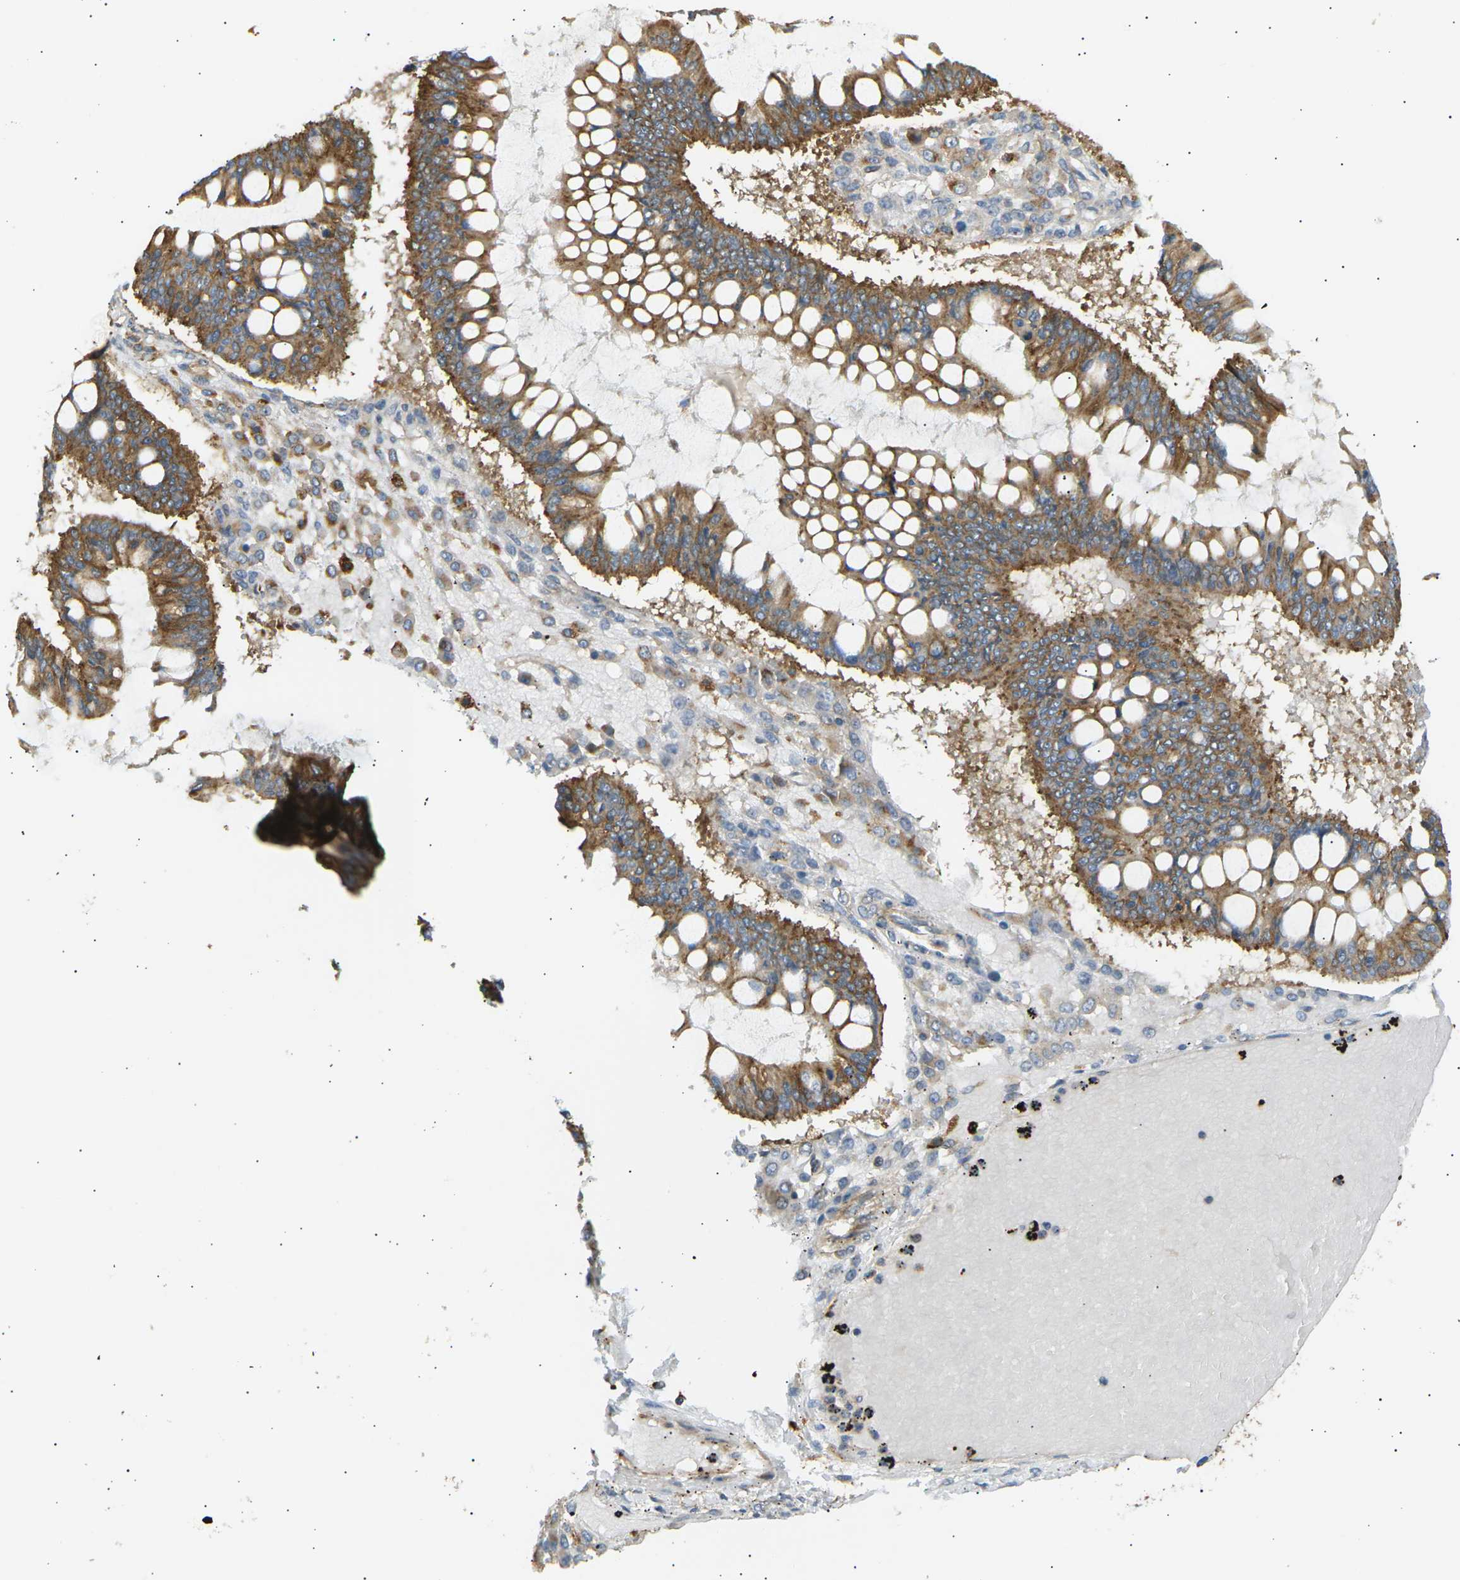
{"staining": {"intensity": "moderate", "quantity": ">75%", "location": "cytoplasmic/membranous"}, "tissue": "ovarian cancer", "cell_type": "Tumor cells", "image_type": "cancer", "snomed": [{"axis": "morphology", "description": "Cystadenocarcinoma, mucinous, NOS"}, {"axis": "topography", "description": "Ovary"}], "caption": "Immunohistochemical staining of human ovarian mucinous cystadenocarcinoma demonstrates medium levels of moderate cytoplasmic/membranous protein expression in approximately >75% of tumor cells.", "gene": "CDK17", "patient": {"sex": "female", "age": 73}}